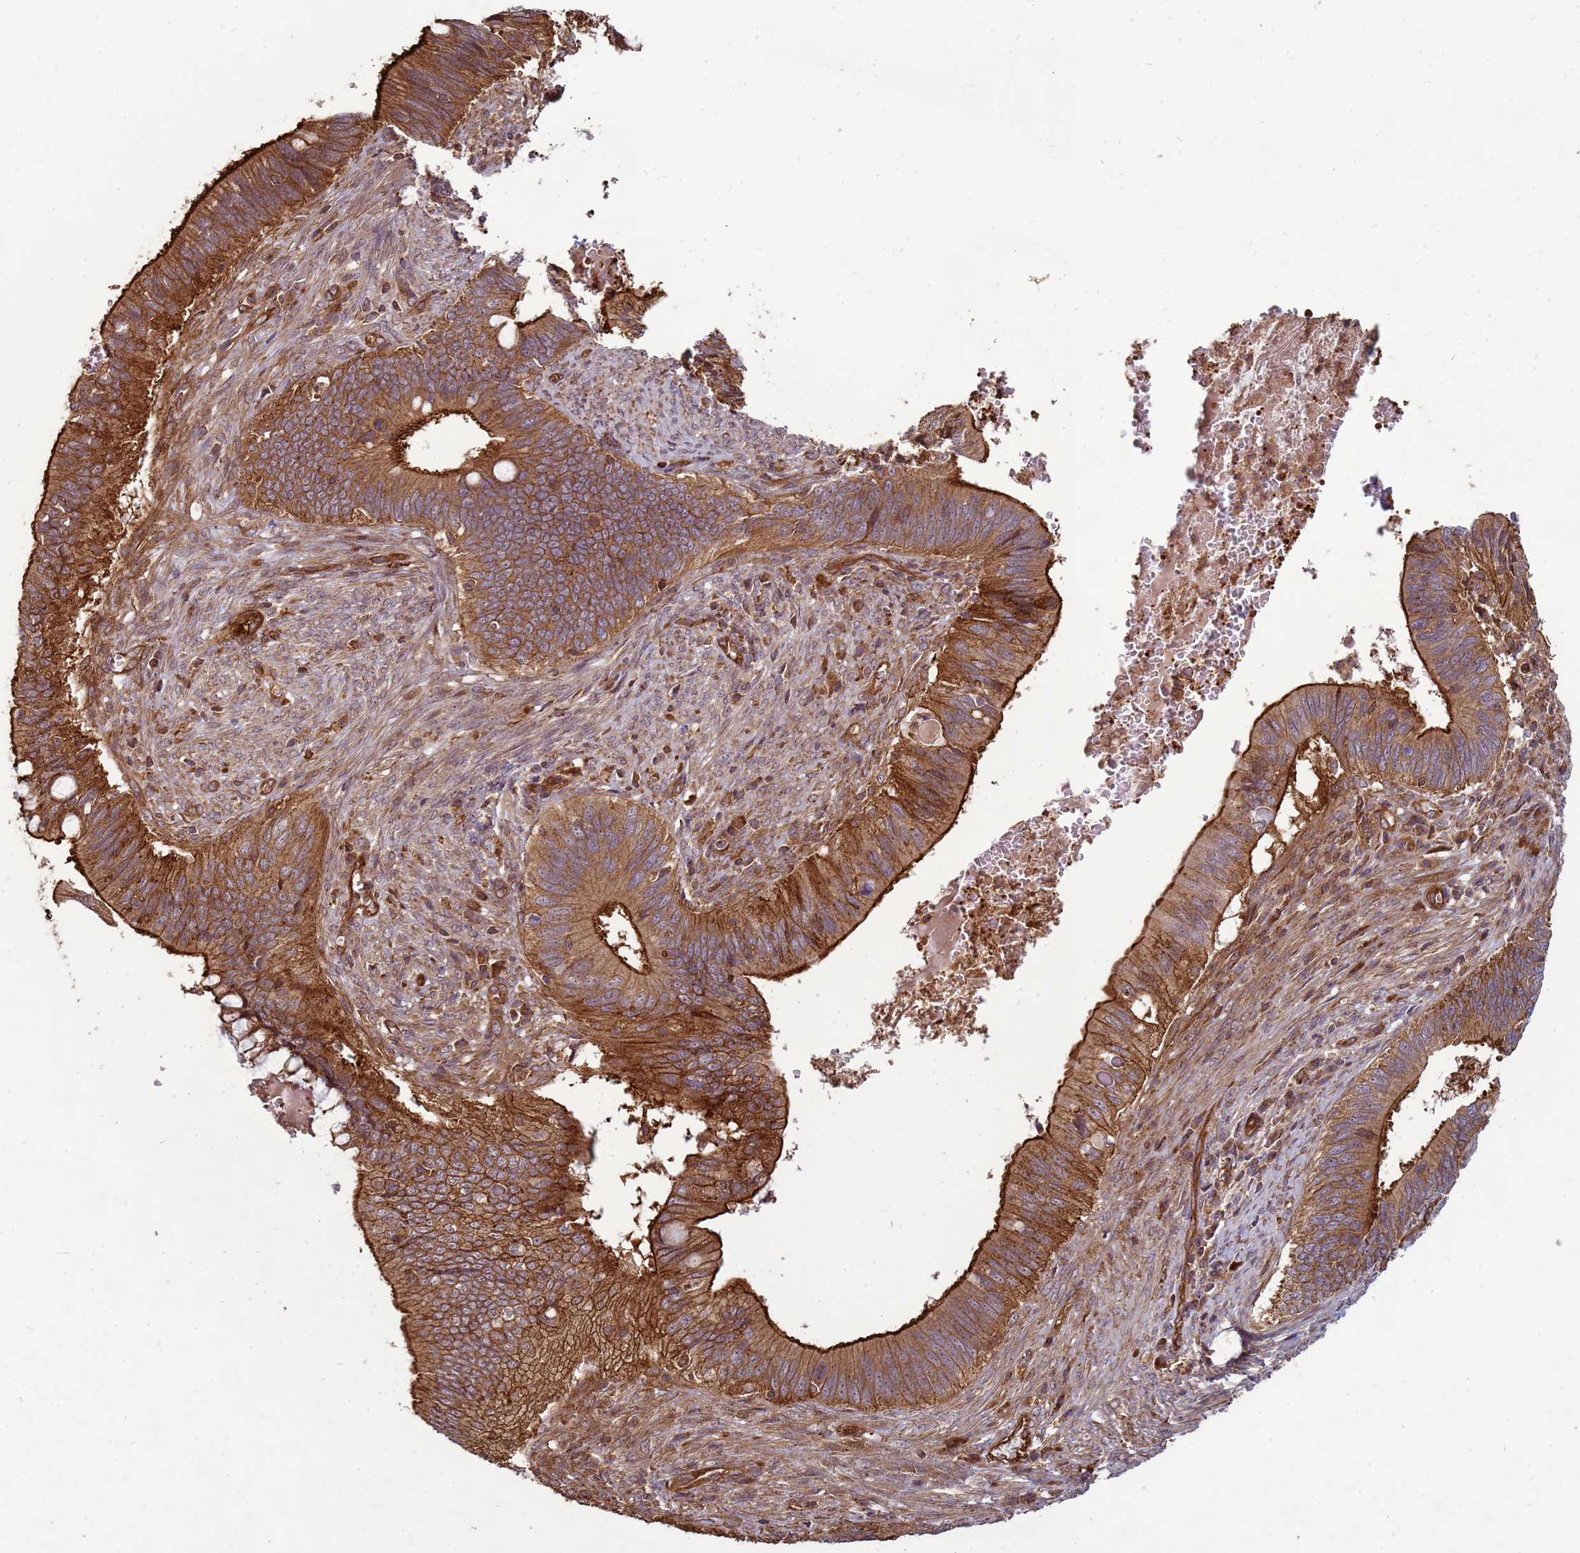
{"staining": {"intensity": "strong", "quantity": ">75%", "location": "cytoplasmic/membranous"}, "tissue": "cervical cancer", "cell_type": "Tumor cells", "image_type": "cancer", "snomed": [{"axis": "morphology", "description": "Adenocarcinoma, NOS"}, {"axis": "topography", "description": "Cervix"}], "caption": "There is high levels of strong cytoplasmic/membranous staining in tumor cells of adenocarcinoma (cervical), as demonstrated by immunohistochemical staining (brown color).", "gene": "CNOT1", "patient": {"sex": "female", "age": 42}}